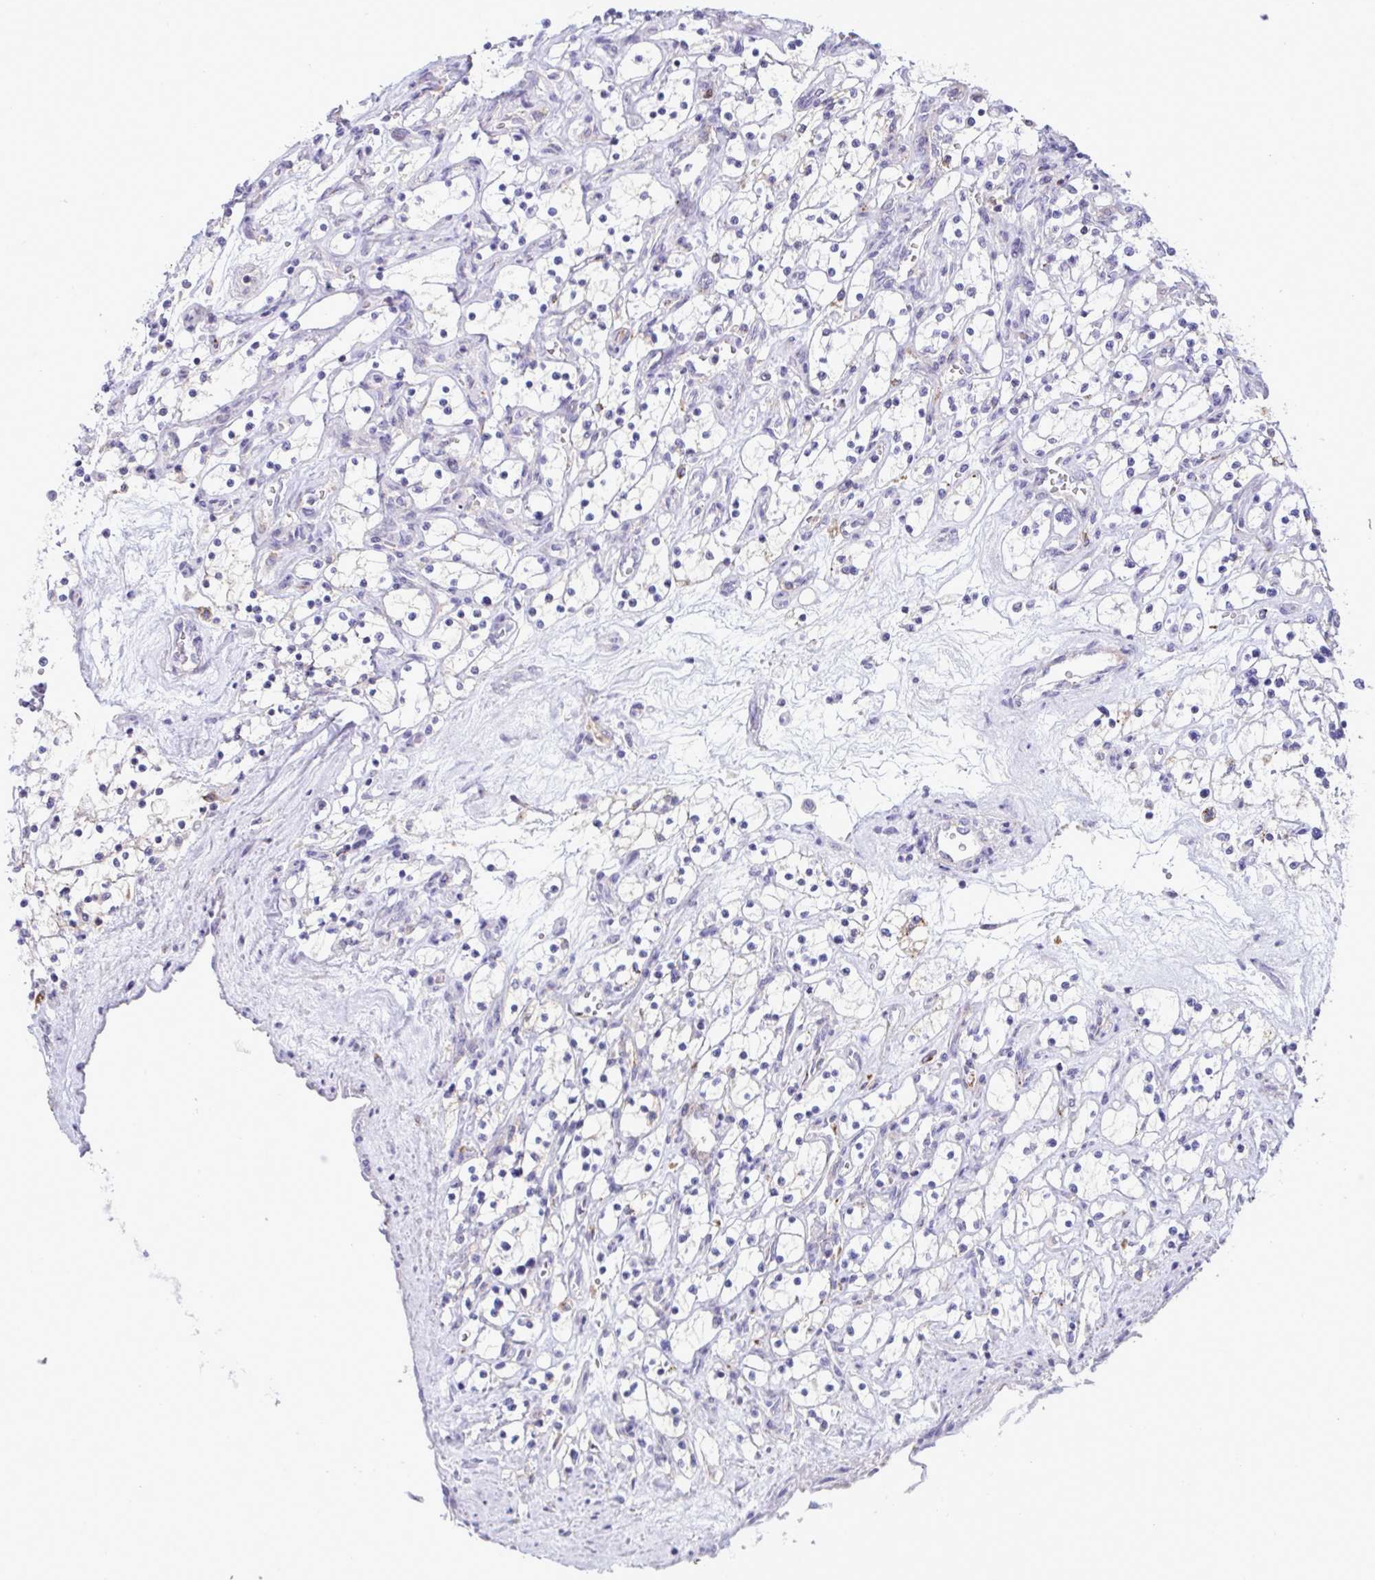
{"staining": {"intensity": "negative", "quantity": "none", "location": "none"}, "tissue": "renal cancer", "cell_type": "Tumor cells", "image_type": "cancer", "snomed": [{"axis": "morphology", "description": "Adenocarcinoma, NOS"}, {"axis": "topography", "description": "Kidney"}], "caption": "High power microscopy micrograph of an immunohistochemistry (IHC) micrograph of renal cancer (adenocarcinoma), revealing no significant positivity in tumor cells. The staining was performed using DAB to visualize the protein expression in brown, while the nuclei were stained in blue with hematoxylin (Magnification: 20x).", "gene": "RGPD5", "patient": {"sex": "female", "age": 69}}